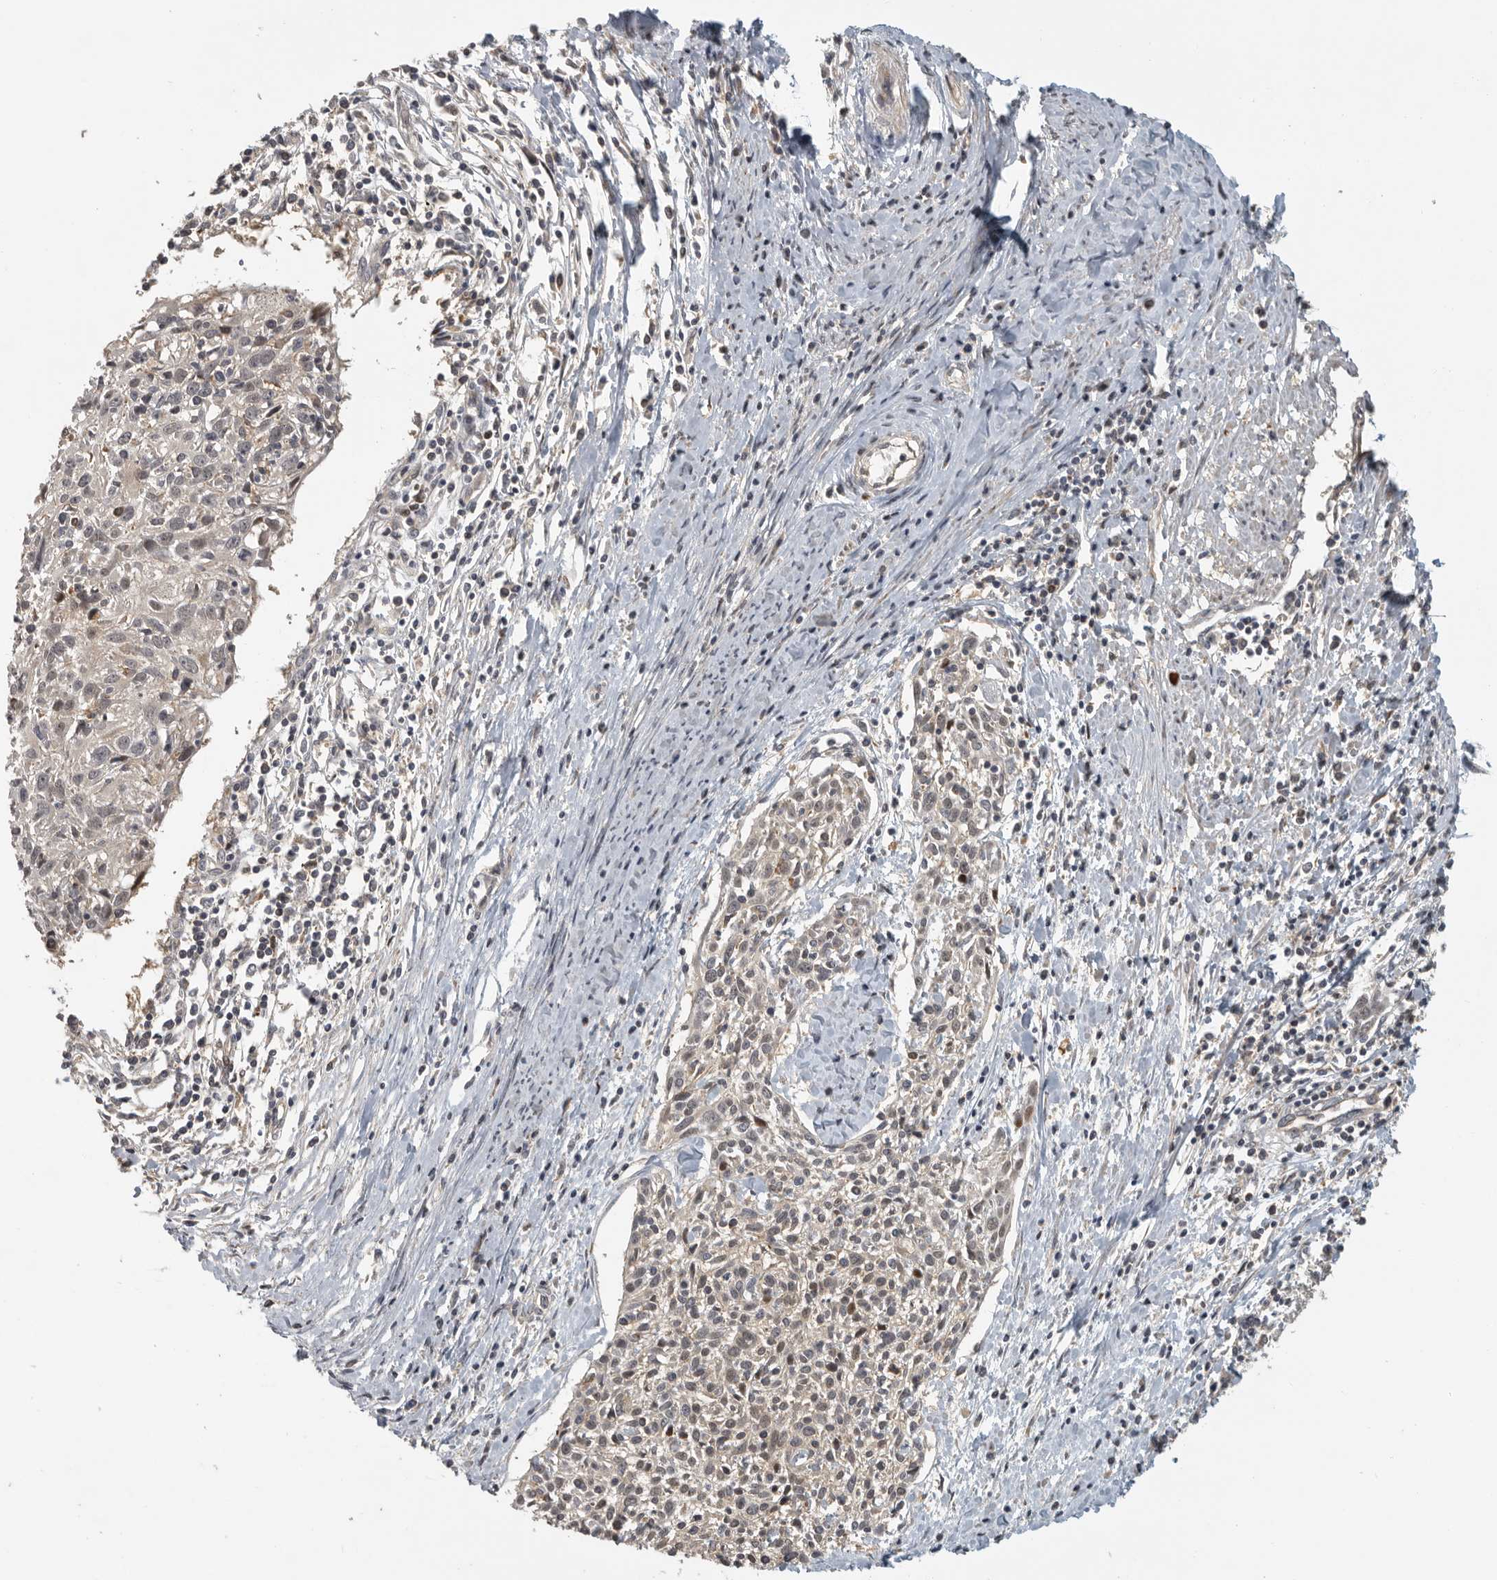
{"staining": {"intensity": "negative", "quantity": "none", "location": "none"}, "tissue": "cervical cancer", "cell_type": "Tumor cells", "image_type": "cancer", "snomed": [{"axis": "morphology", "description": "Squamous cell carcinoma, NOS"}, {"axis": "topography", "description": "Cervix"}], "caption": "Human cervical squamous cell carcinoma stained for a protein using immunohistochemistry (IHC) reveals no staining in tumor cells.", "gene": "SWT1", "patient": {"sex": "female", "age": 51}}